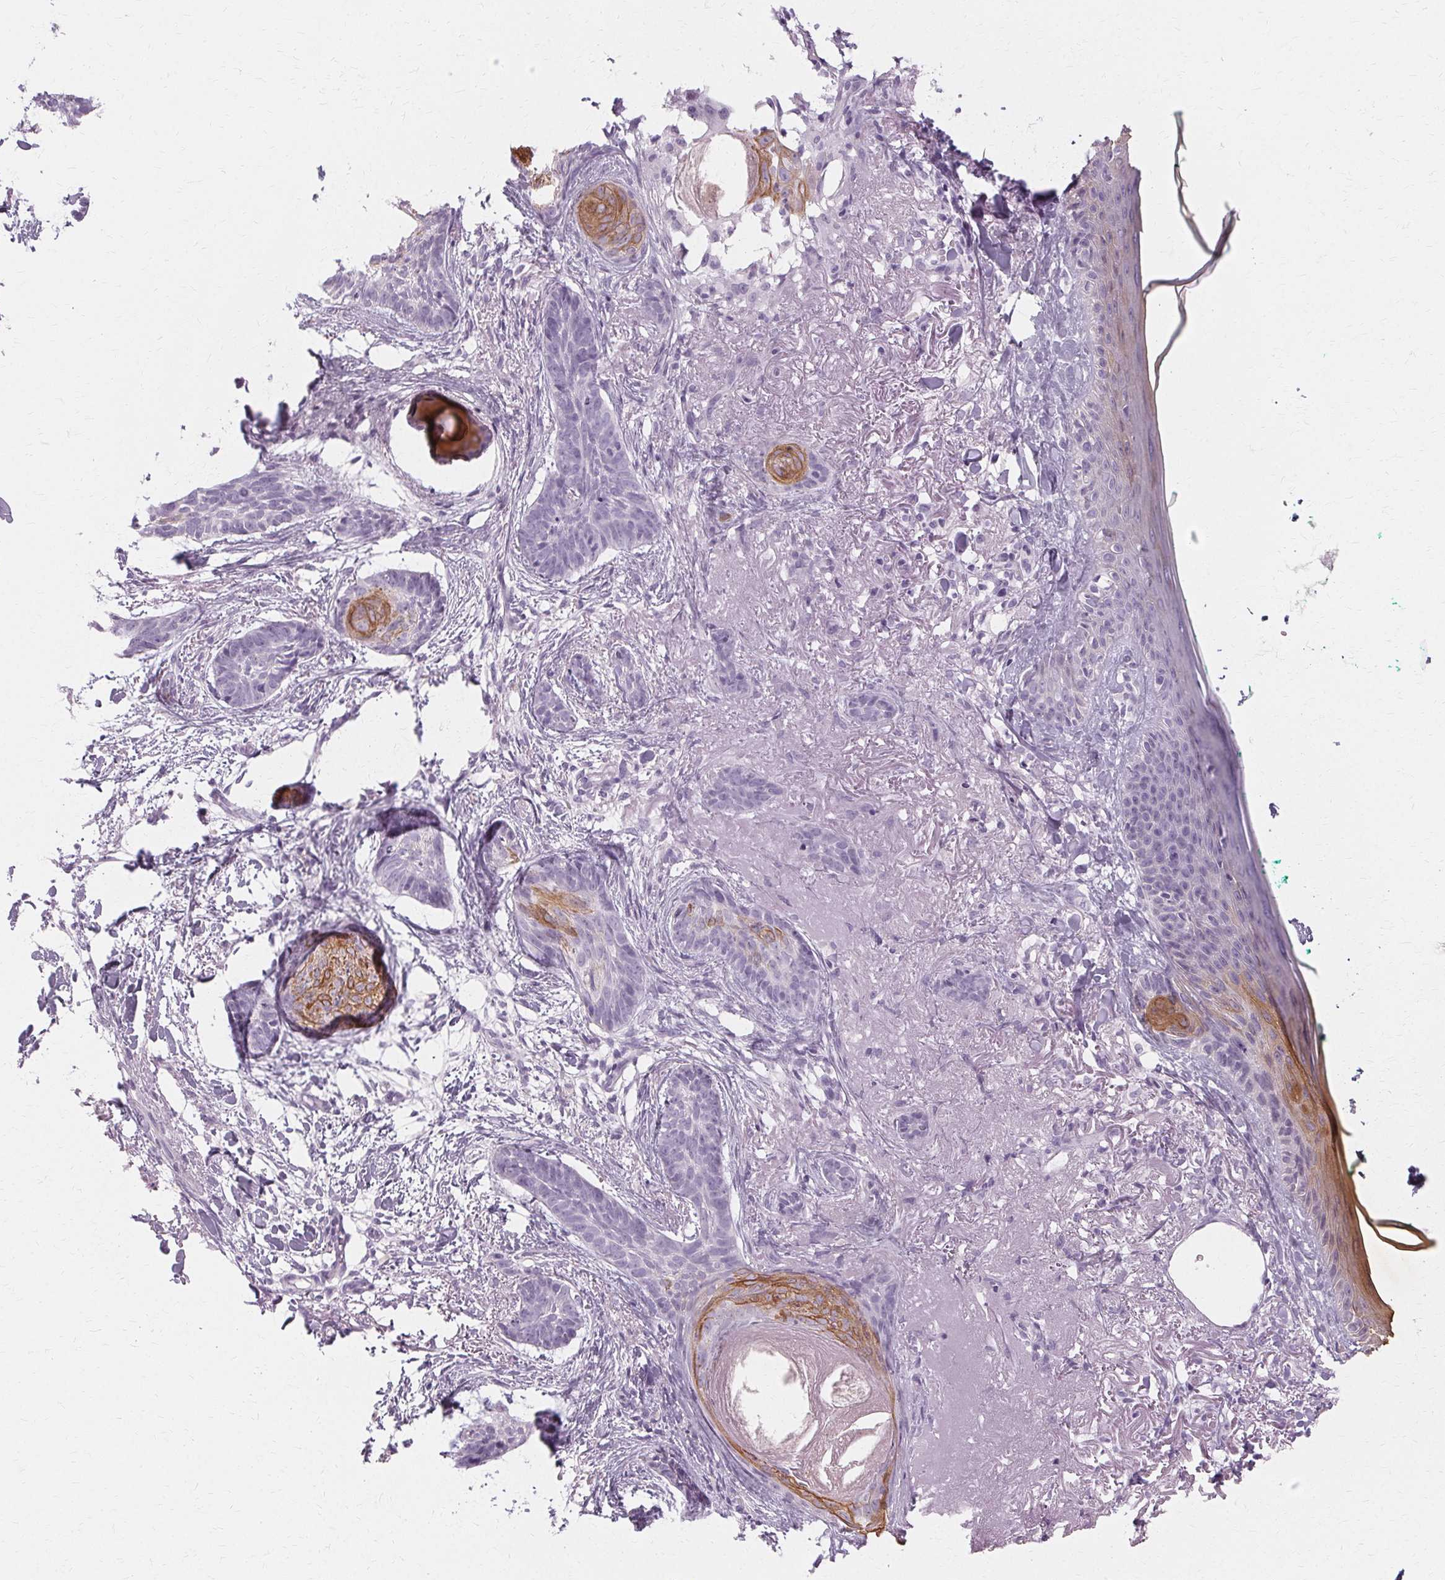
{"staining": {"intensity": "moderate", "quantity": "<25%", "location": "cytoplasmic/membranous"}, "tissue": "skin cancer", "cell_type": "Tumor cells", "image_type": "cancer", "snomed": [{"axis": "morphology", "description": "Basal cell carcinoma"}, {"axis": "topography", "description": "Skin"}], "caption": "DAB immunohistochemical staining of human basal cell carcinoma (skin) shows moderate cytoplasmic/membranous protein staining in about <25% of tumor cells.", "gene": "KRT6C", "patient": {"sex": "female", "age": 78}}